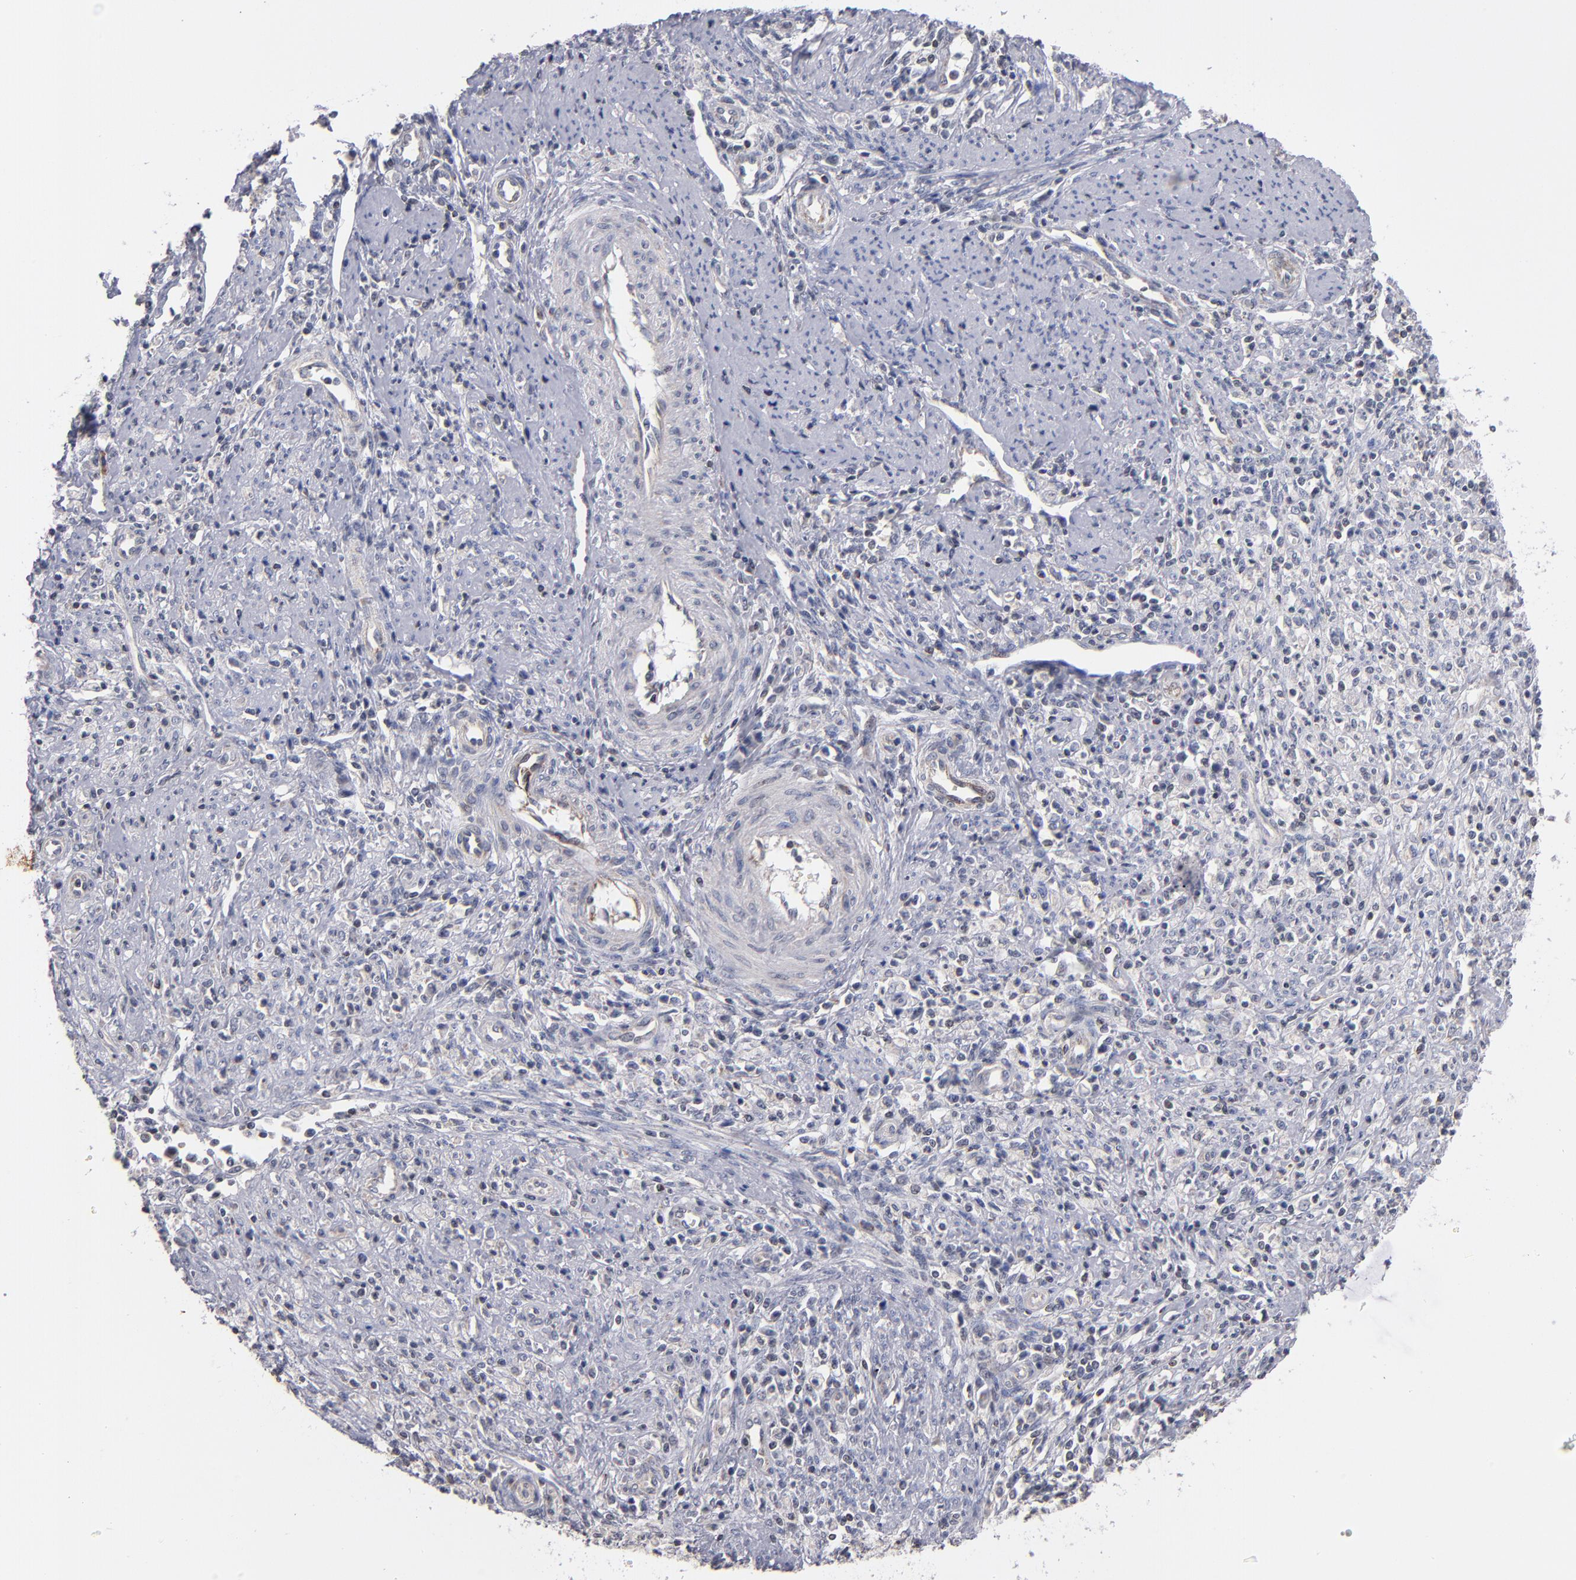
{"staining": {"intensity": "weak", "quantity": "<25%", "location": "nuclear"}, "tissue": "cervical cancer", "cell_type": "Tumor cells", "image_type": "cancer", "snomed": [{"axis": "morphology", "description": "Adenocarcinoma, NOS"}, {"axis": "topography", "description": "Cervix"}], "caption": "Immunohistochemical staining of cervical cancer (adenocarcinoma) displays no significant expression in tumor cells.", "gene": "ODF2", "patient": {"sex": "female", "age": 36}}